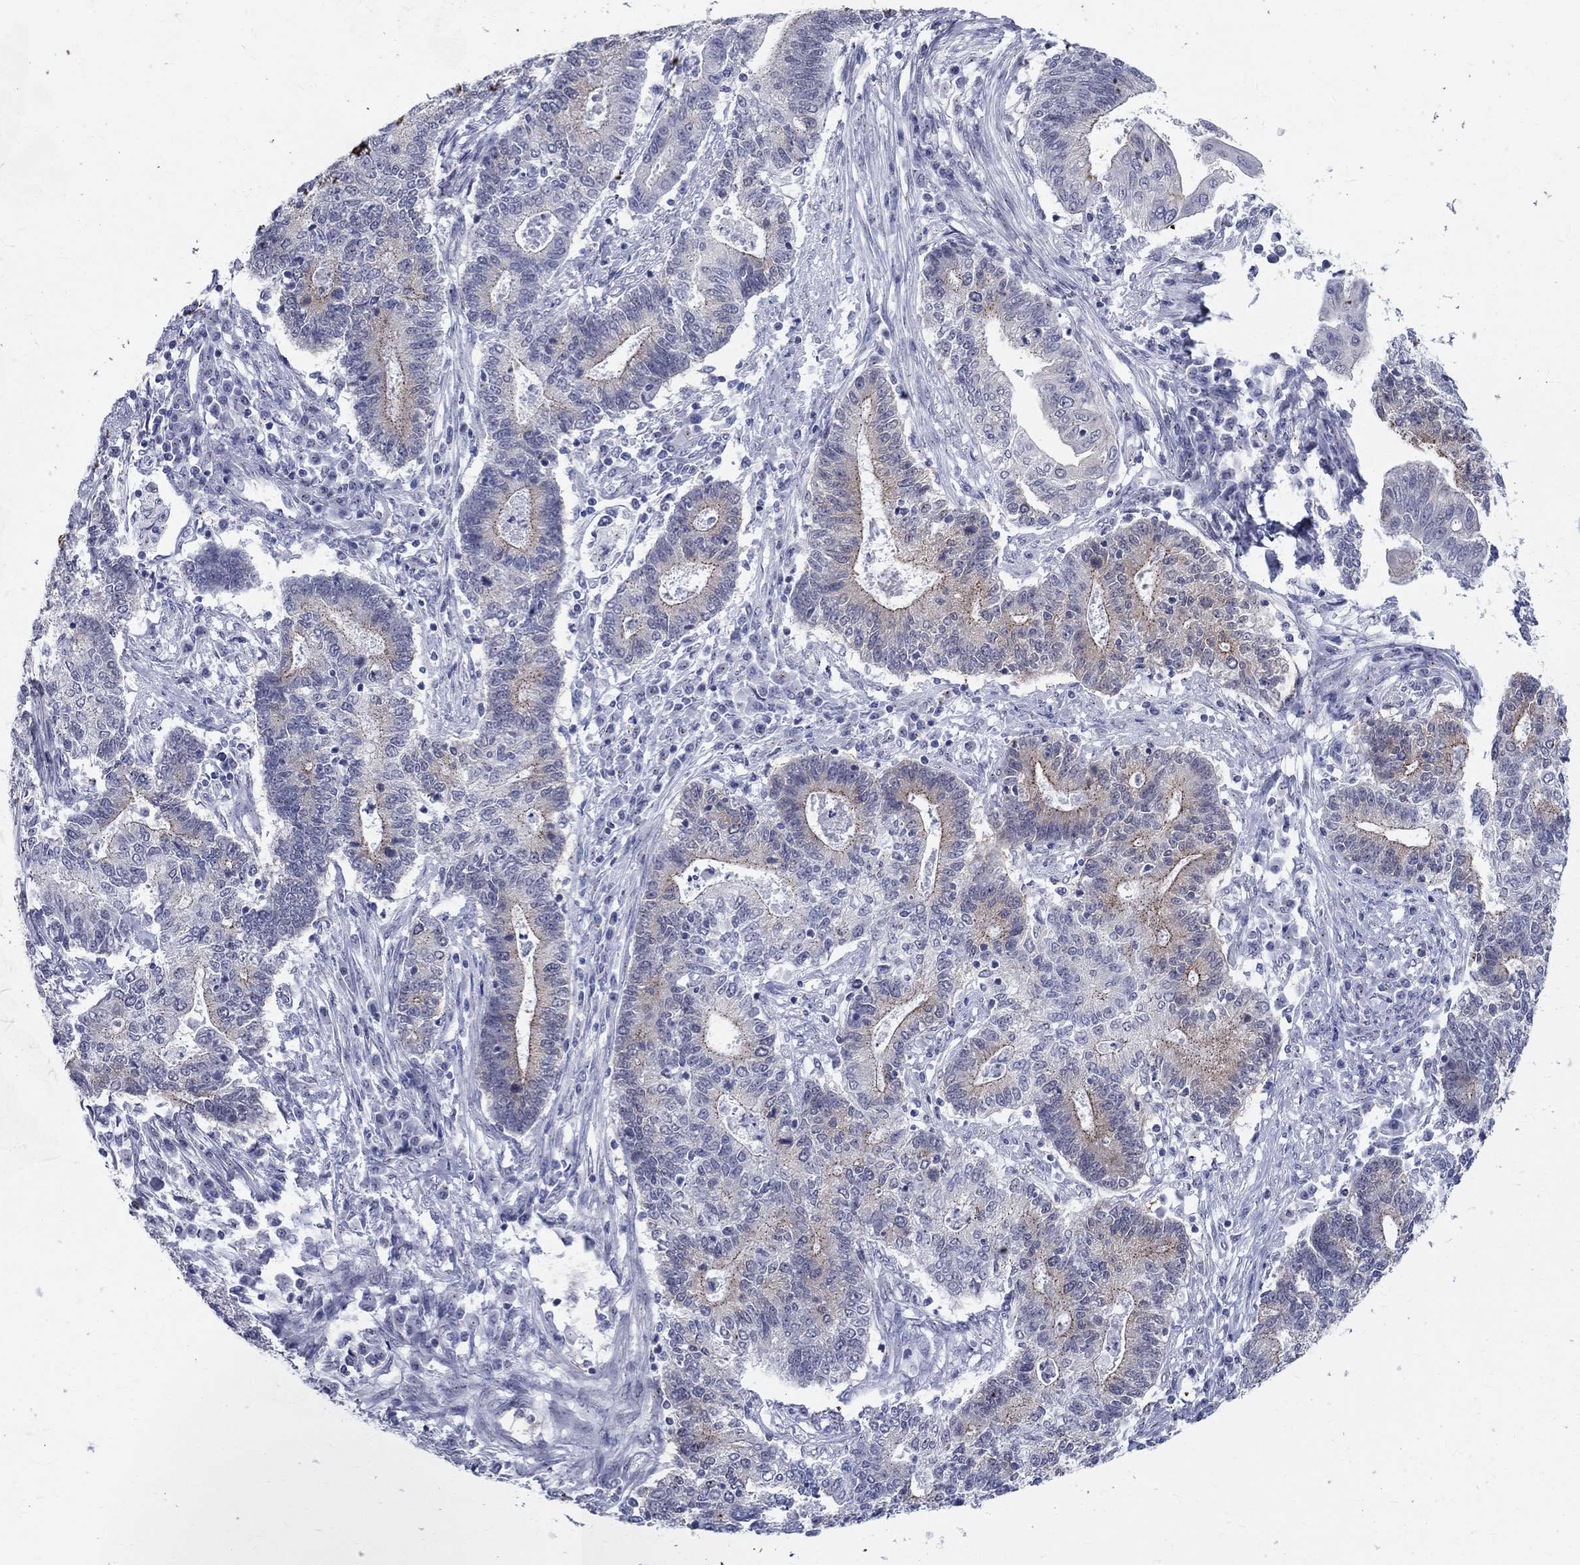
{"staining": {"intensity": "moderate", "quantity": "<25%", "location": "cytoplasmic/membranous"}, "tissue": "endometrial cancer", "cell_type": "Tumor cells", "image_type": "cancer", "snomed": [{"axis": "morphology", "description": "Adenocarcinoma, NOS"}, {"axis": "topography", "description": "Uterus"}, {"axis": "topography", "description": "Endometrium"}], "caption": "DAB (3,3'-diaminobenzidine) immunohistochemical staining of endometrial cancer reveals moderate cytoplasmic/membranous protein positivity in approximately <25% of tumor cells.", "gene": "CEP43", "patient": {"sex": "female", "age": 54}}